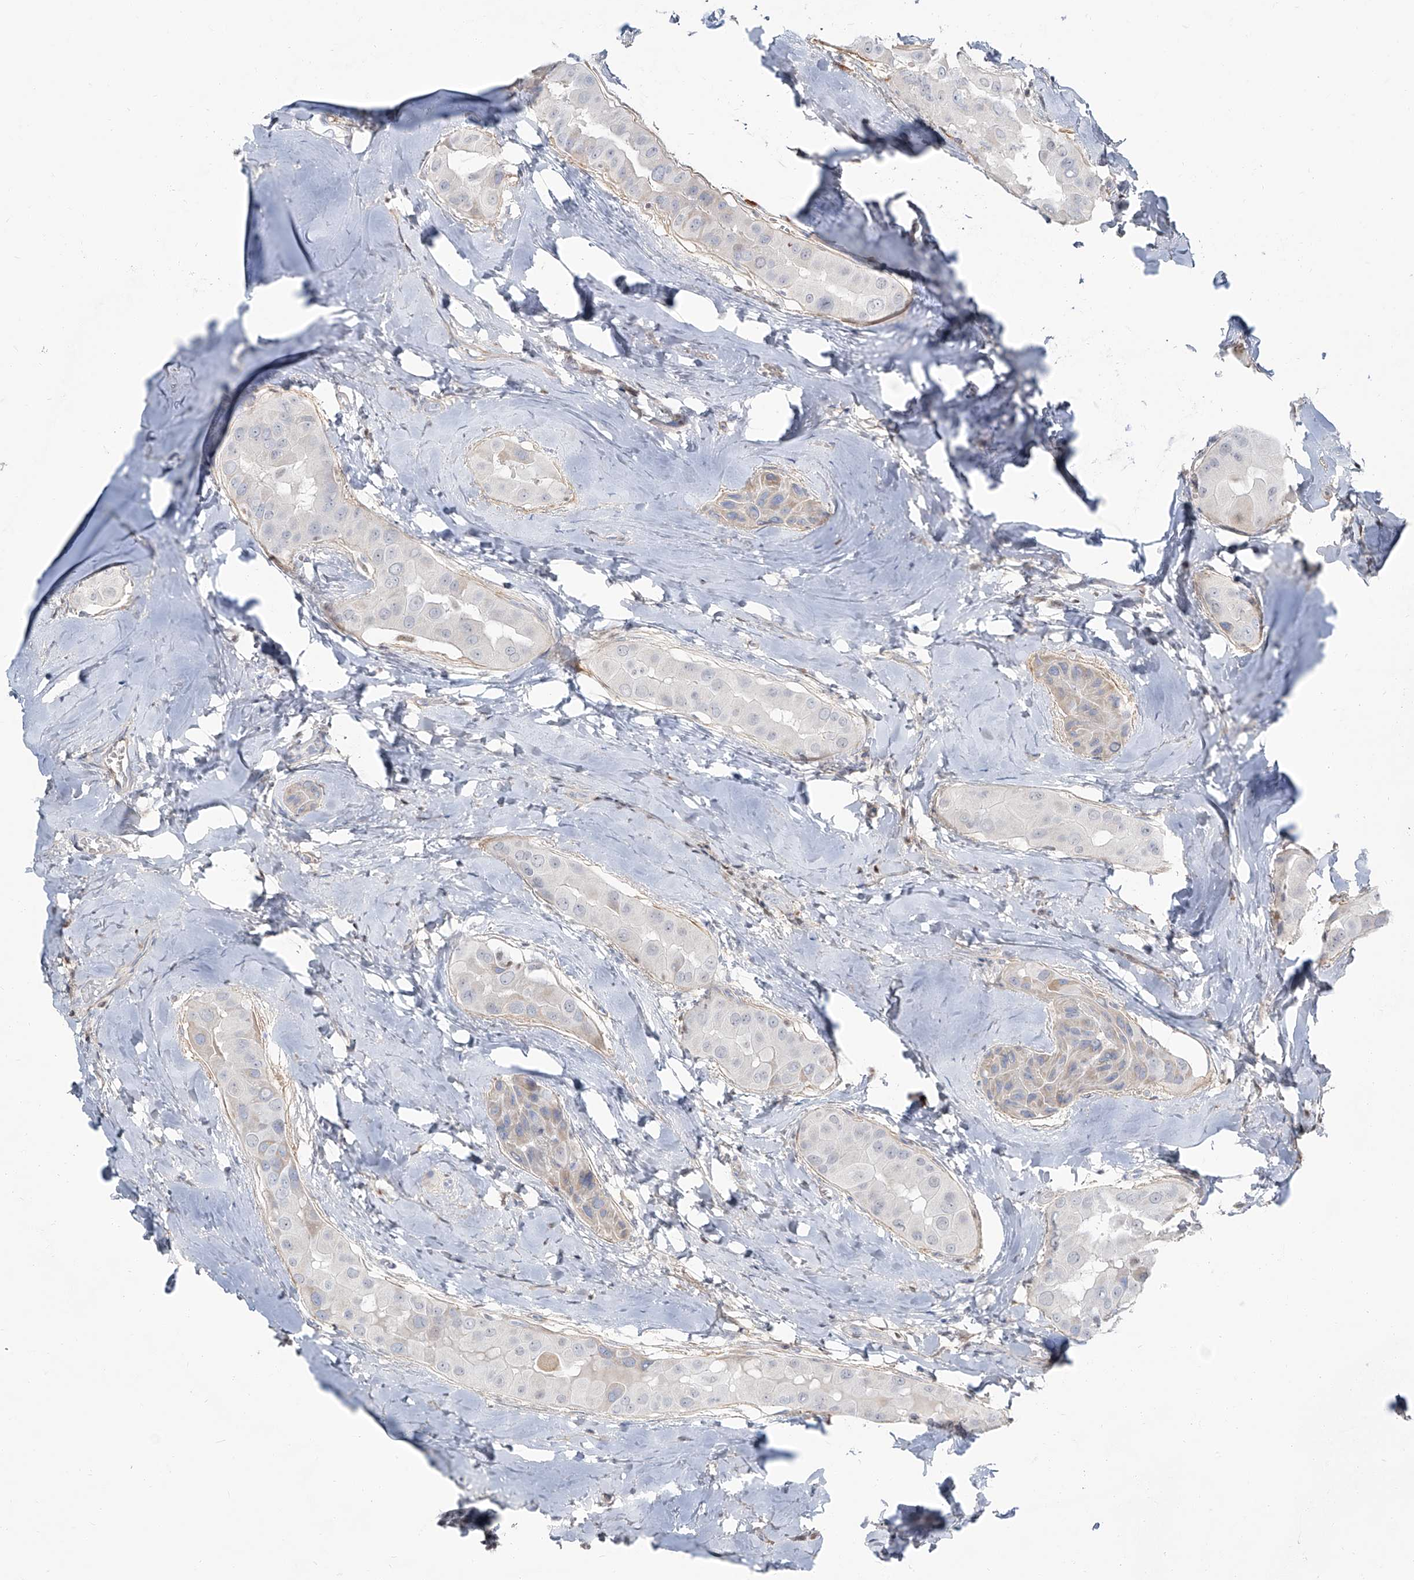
{"staining": {"intensity": "negative", "quantity": "none", "location": "none"}, "tissue": "thyroid cancer", "cell_type": "Tumor cells", "image_type": "cancer", "snomed": [{"axis": "morphology", "description": "Papillary adenocarcinoma, NOS"}, {"axis": "topography", "description": "Thyroid gland"}], "caption": "Protein analysis of thyroid papillary adenocarcinoma reveals no significant expression in tumor cells.", "gene": "HOXA3", "patient": {"sex": "male", "age": 33}}